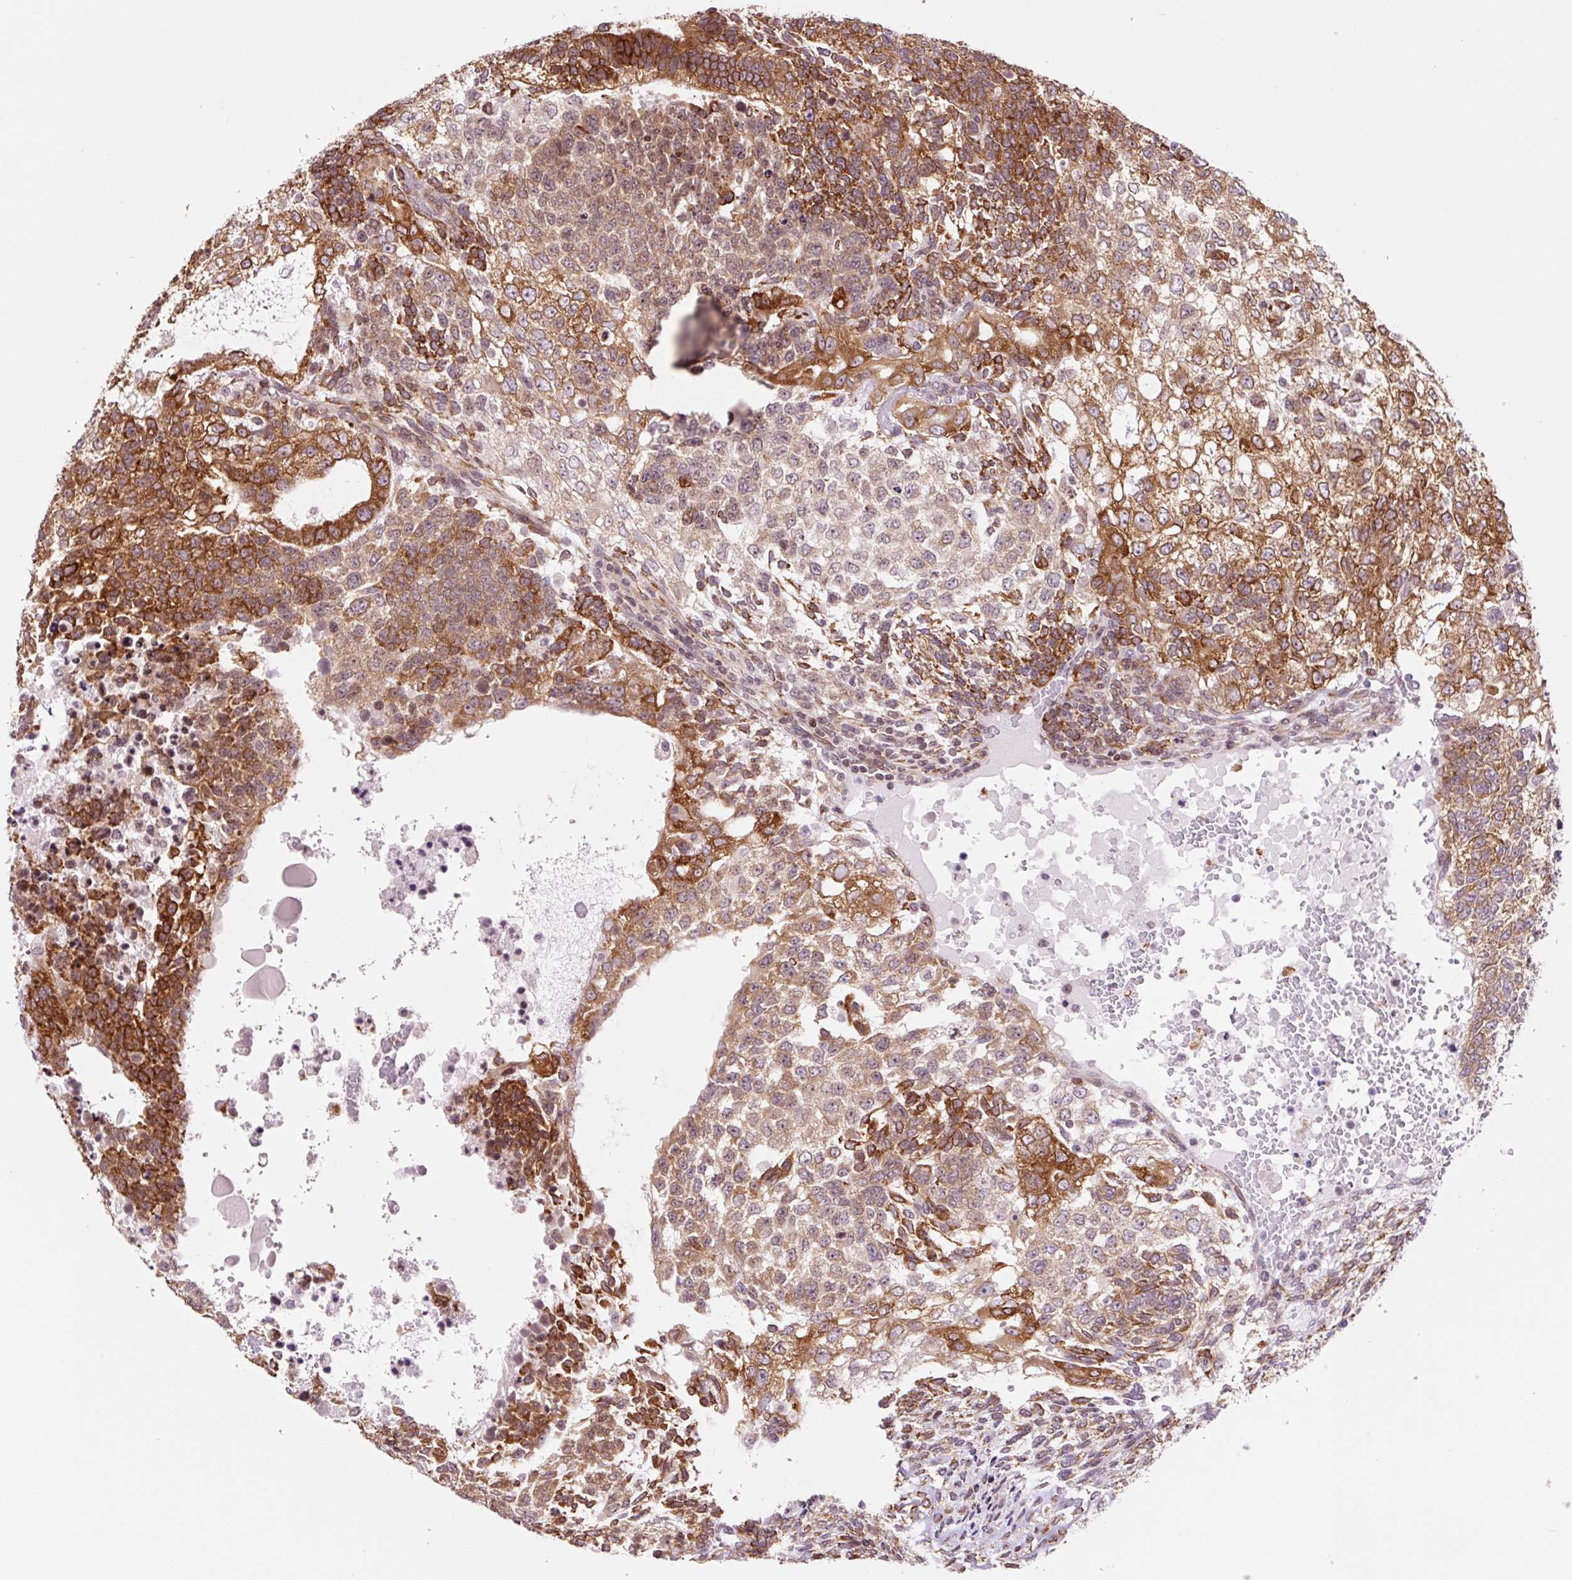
{"staining": {"intensity": "strong", "quantity": ">75%", "location": "cytoplasmic/membranous"}, "tissue": "testis cancer", "cell_type": "Tumor cells", "image_type": "cancer", "snomed": [{"axis": "morphology", "description": "Carcinoma, Embryonal, NOS"}, {"axis": "topography", "description": "Testis"}], "caption": "Human testis embryonal carcinoma stained with a brown dye exhibits strong cytoplasmic/membranous positive positivity in about >75% of tumor cells.", "gene": "RPL41", "patient": {"sex": "male", "age": 23}}